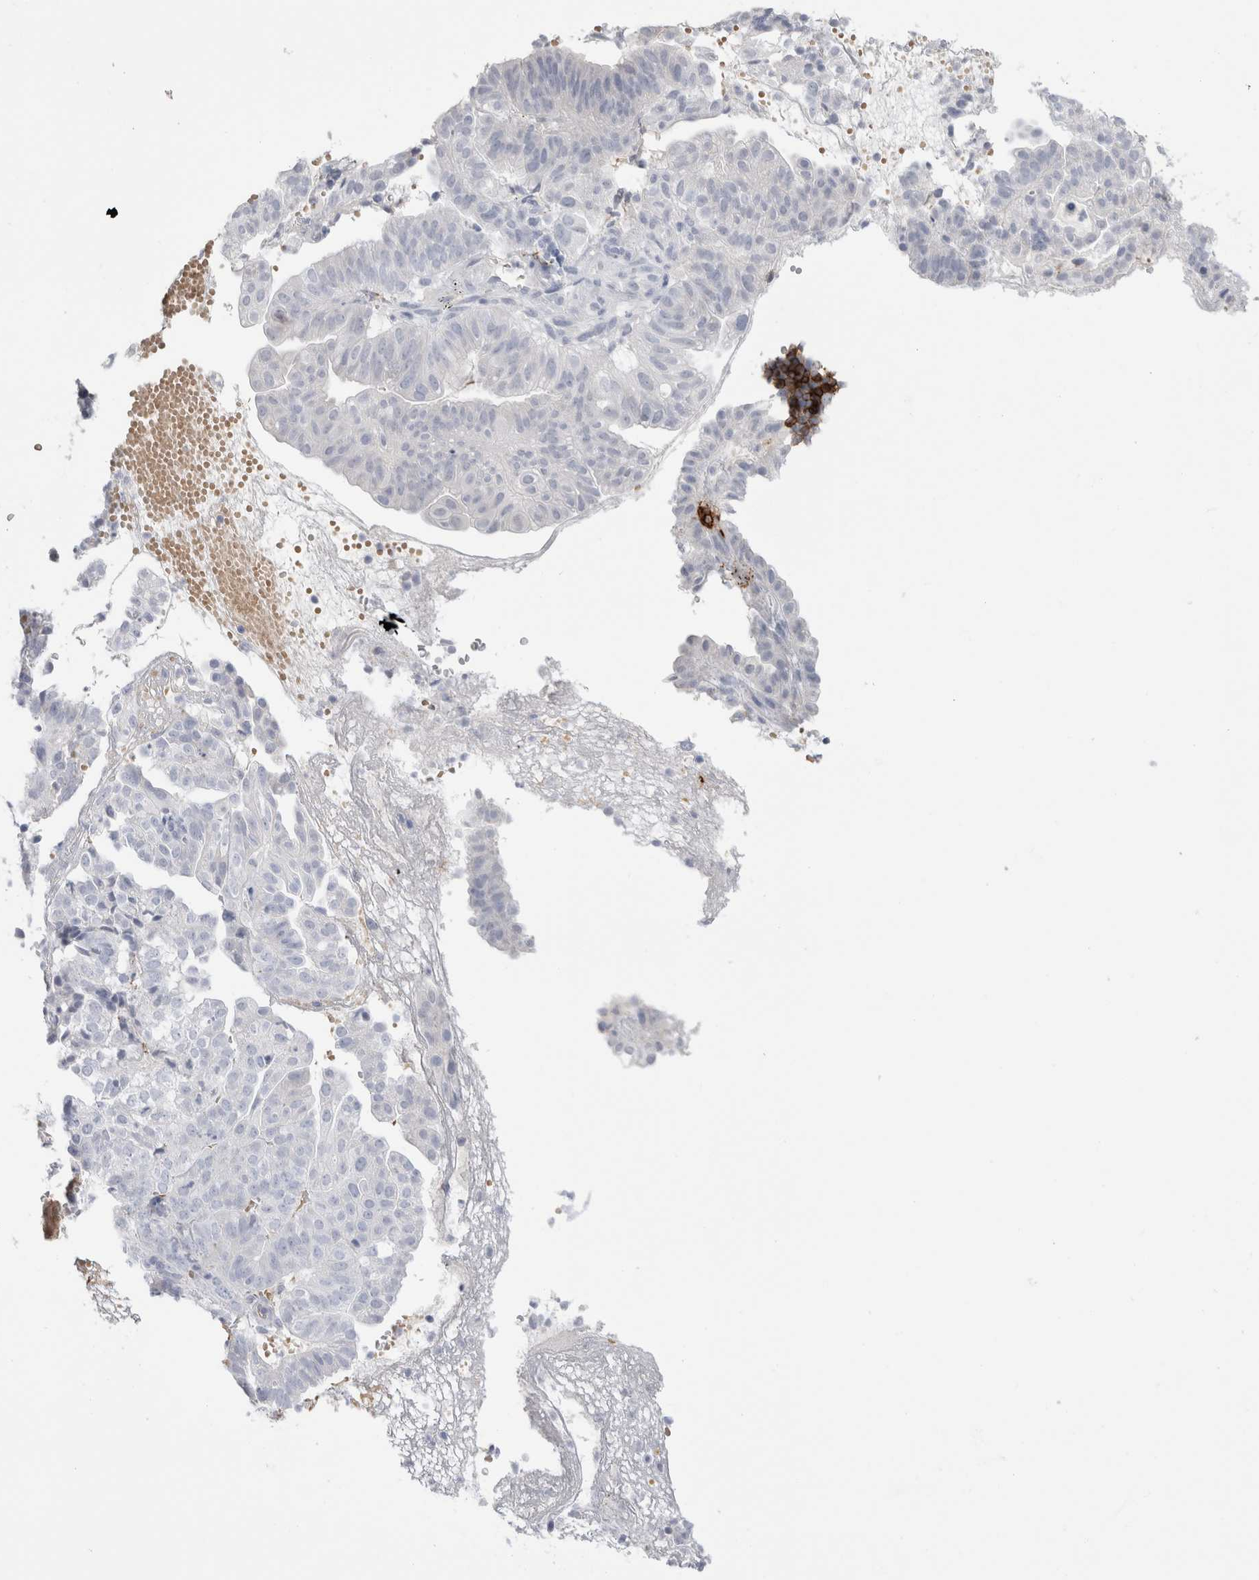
{"staining": {"intensity": "negative", "quantity": "none", "location": "none"}, "tissue": "endometrial cancer", "cell_type": "Tumor cells", "image_type": "cancer", "snomed": [{"axis": "morphology", "description": "Adenocarcinoma, NOS"}, {"axis": "topography", "description": "Endometrium"}], "caption": "Human endometrial cancer stained for a protein using immunohistochemistry reveals no positivity in tumor cells.", "gene": "CD38", "patient": {"sex": "female", "age": 51}}